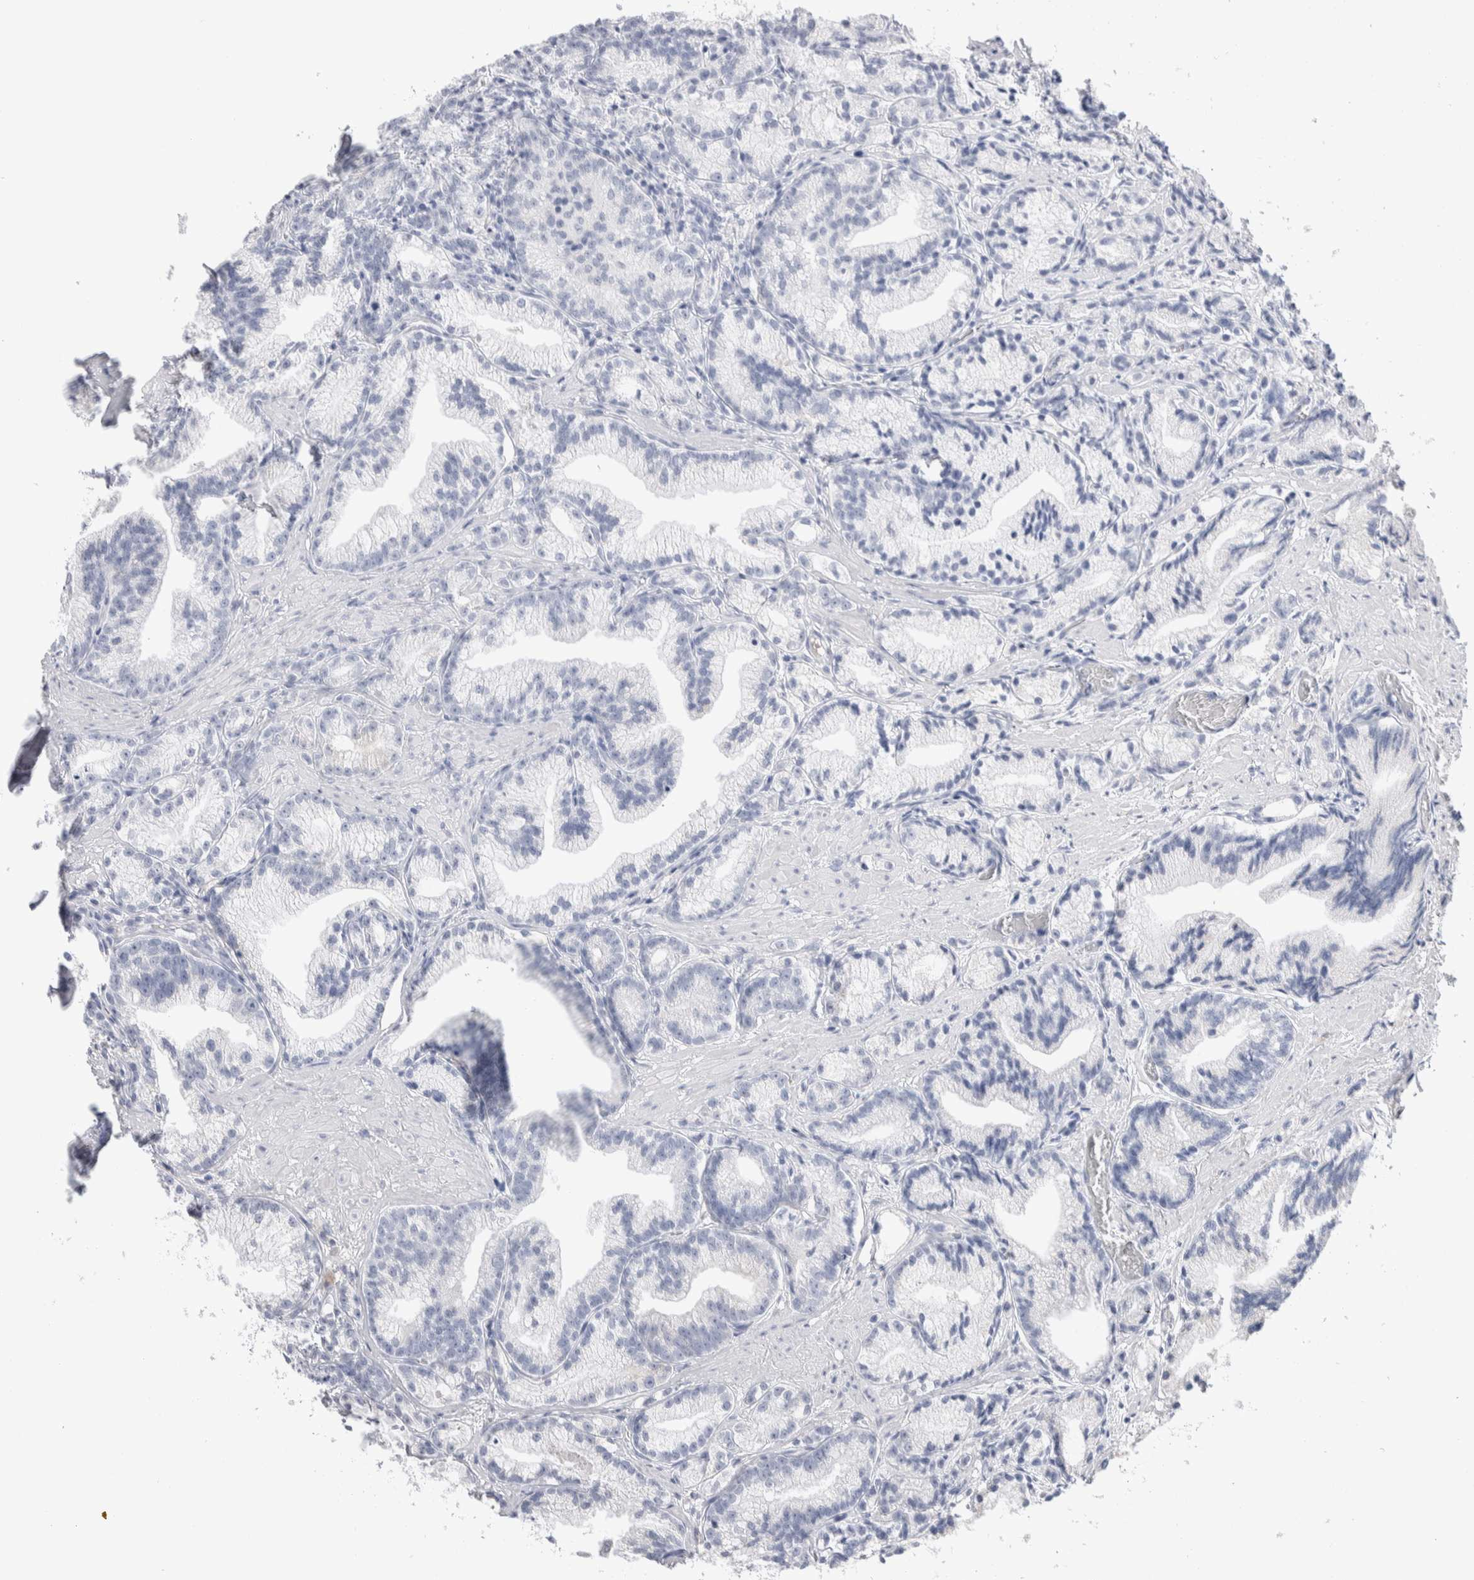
{"staining": {"intensity": "negative", "quantity": "none", "location": "none"}, "tissue": "prostate cancer", "cell_type": "Tumor cells", "image_type": "cancer", "snomed": [{"axis": "morphology", "description": "Adenocarcinoma, Low grade"}, {"axis": "topography", "description": "Prostate"}], "caption": "This is an IHC image of prostate adenocarcinoma (low-grade). There is no positivity in tumor cells.", "gene": "GDA", "patient": {"sex": "male", "age": 89}}